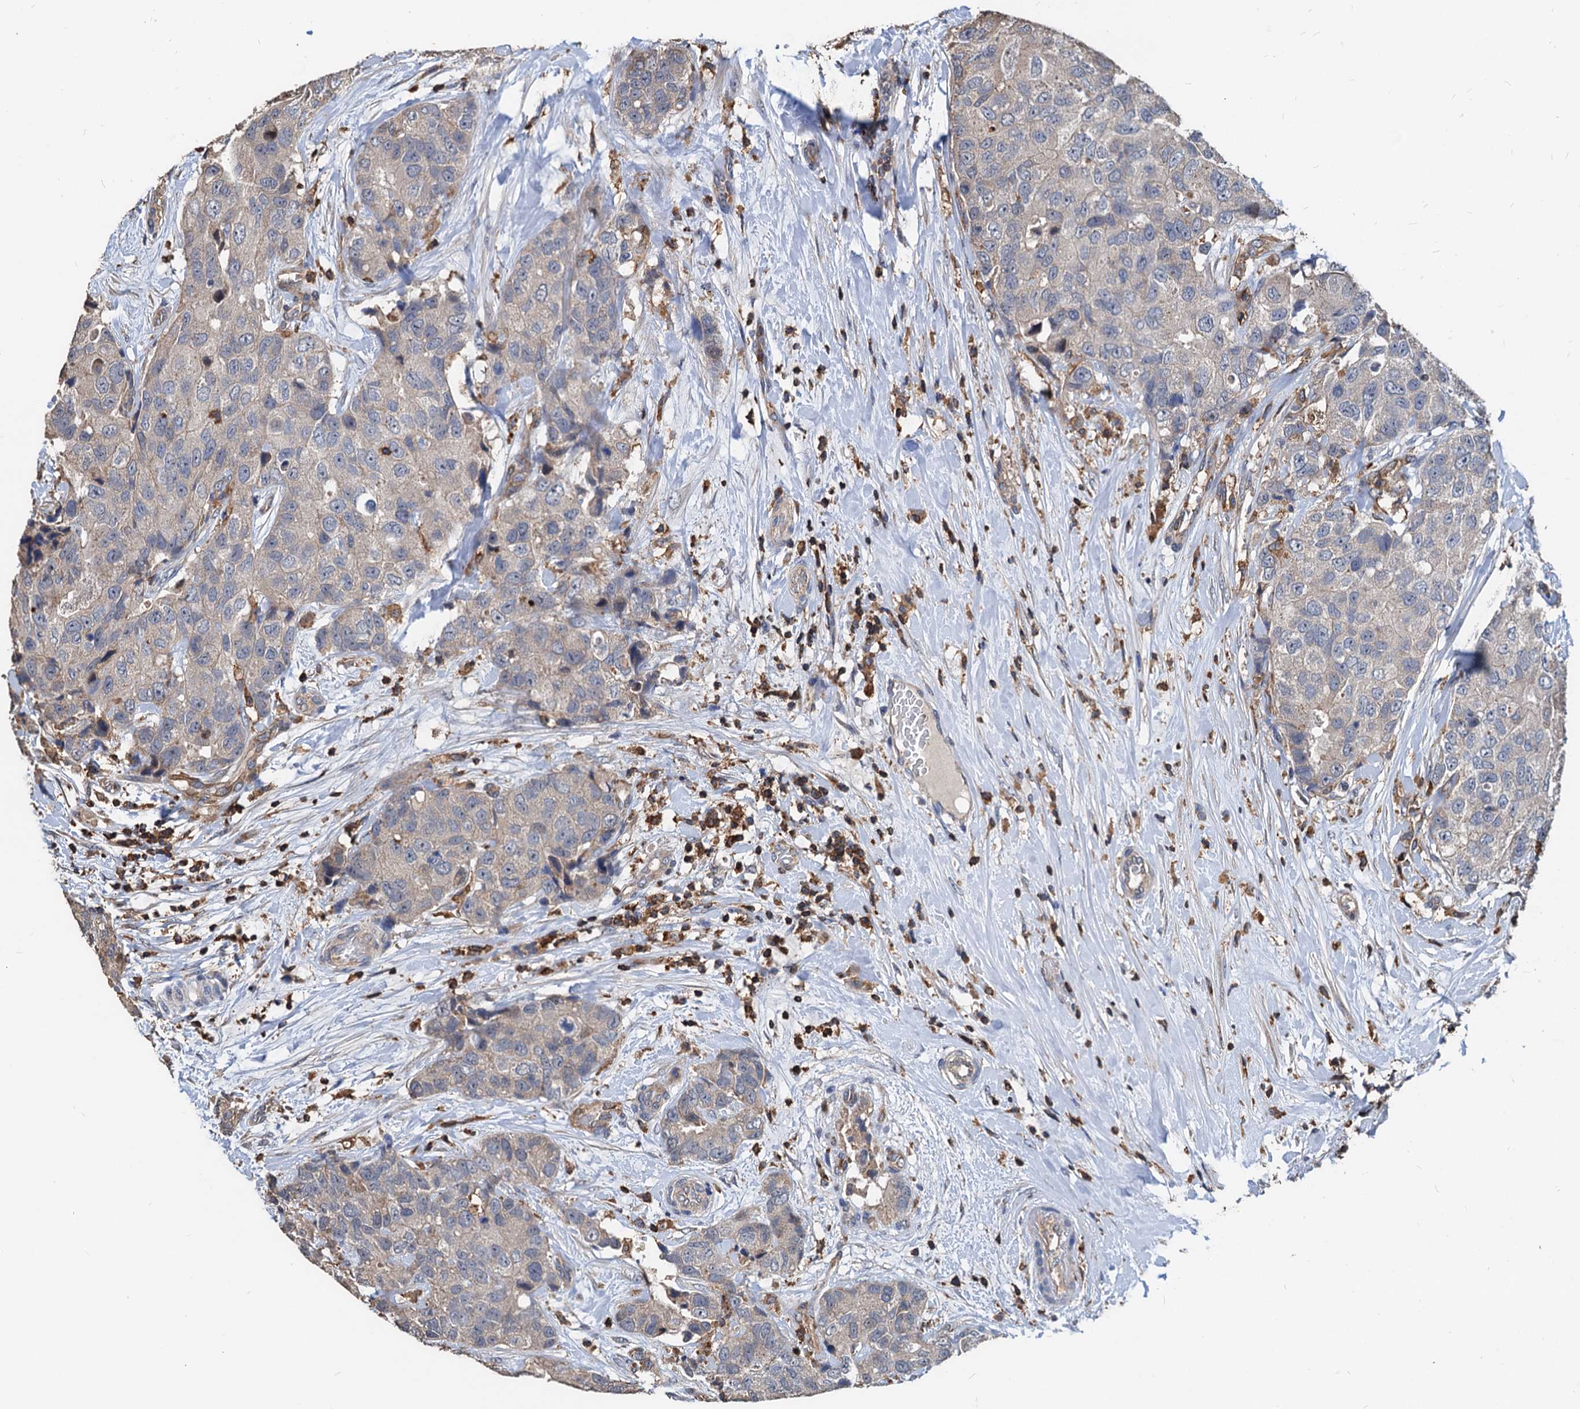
{"staining": {"intensity": "negative", "quantity": "none", "location": "none"}, "tissue": "breast cancer", "cell_type": "Tumor cells", "image_type": "cancer", "snomed": [{"axis": "morphology", "description": "Duct carcinoma"}, {"axis": "topography", "description": "Breast"}], "caption": "Immunohistochemical staining of human invasive ductal carcinoma (breast) shows no significant positivity in tumor cells.", "gene": "LCP2", "patient": {"sex": "female", "age": 62}}